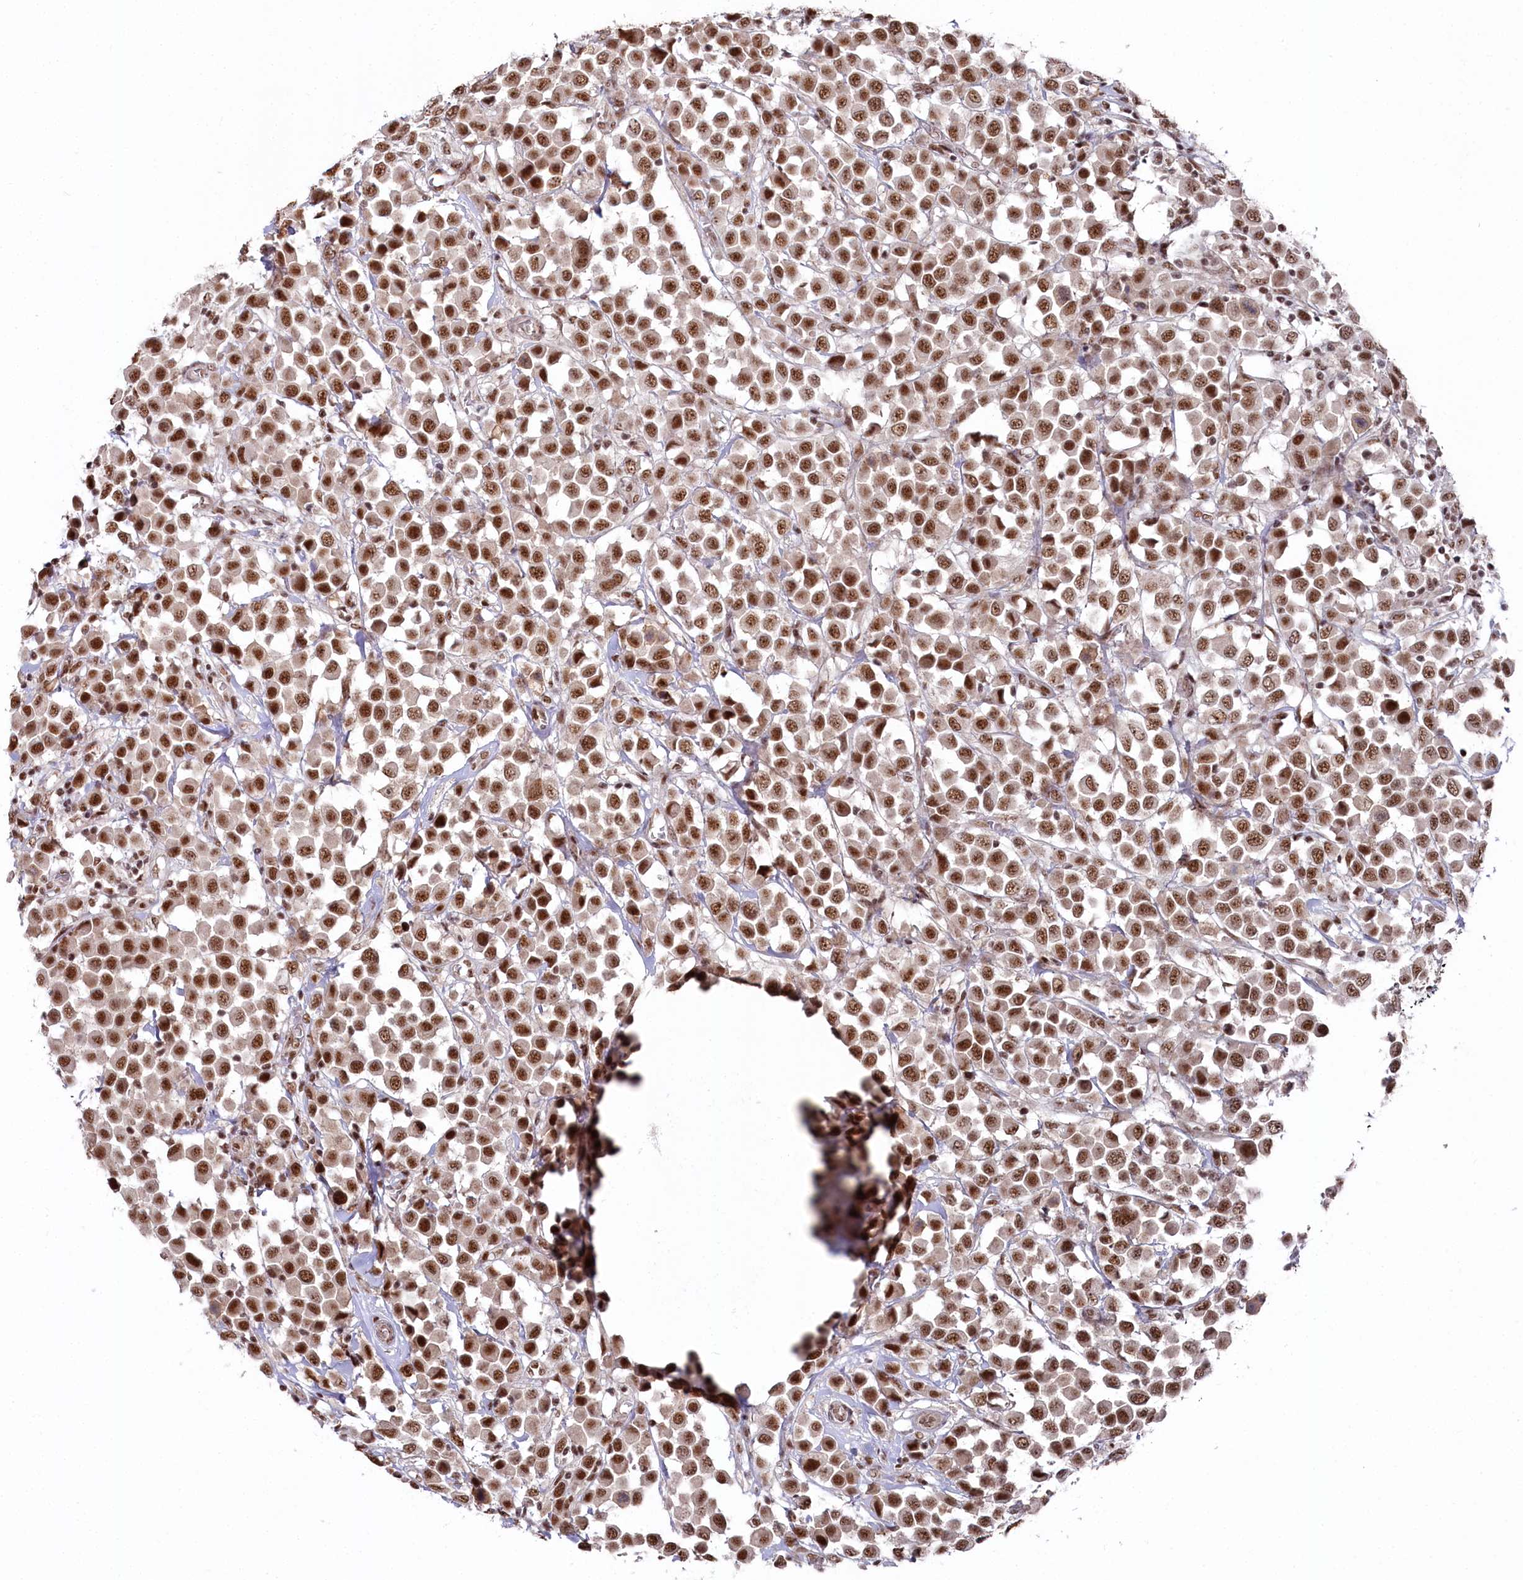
{"staining": {"intensity": "moderate", "quantity": ">75%", "location": "nuclear"}, "tissue": "breast cancer", "cell_type": "Tumor cells", "image_type": "cancer", "snomed": [{"axis": "morphology", "description": "Duct carcinoma"}, {"axis": "topography", "description": "Breast"}], "caption": "Breast intraductal carcinoma was stained to show a protein in brown. There is medium levels of moderate nuclear staining in about >75% of tumor cells. The protein is shown in brown color, while the nuclei are stained blue.", "gene": "POLR2H", "patient": {"sex": "female", "age": 61}}